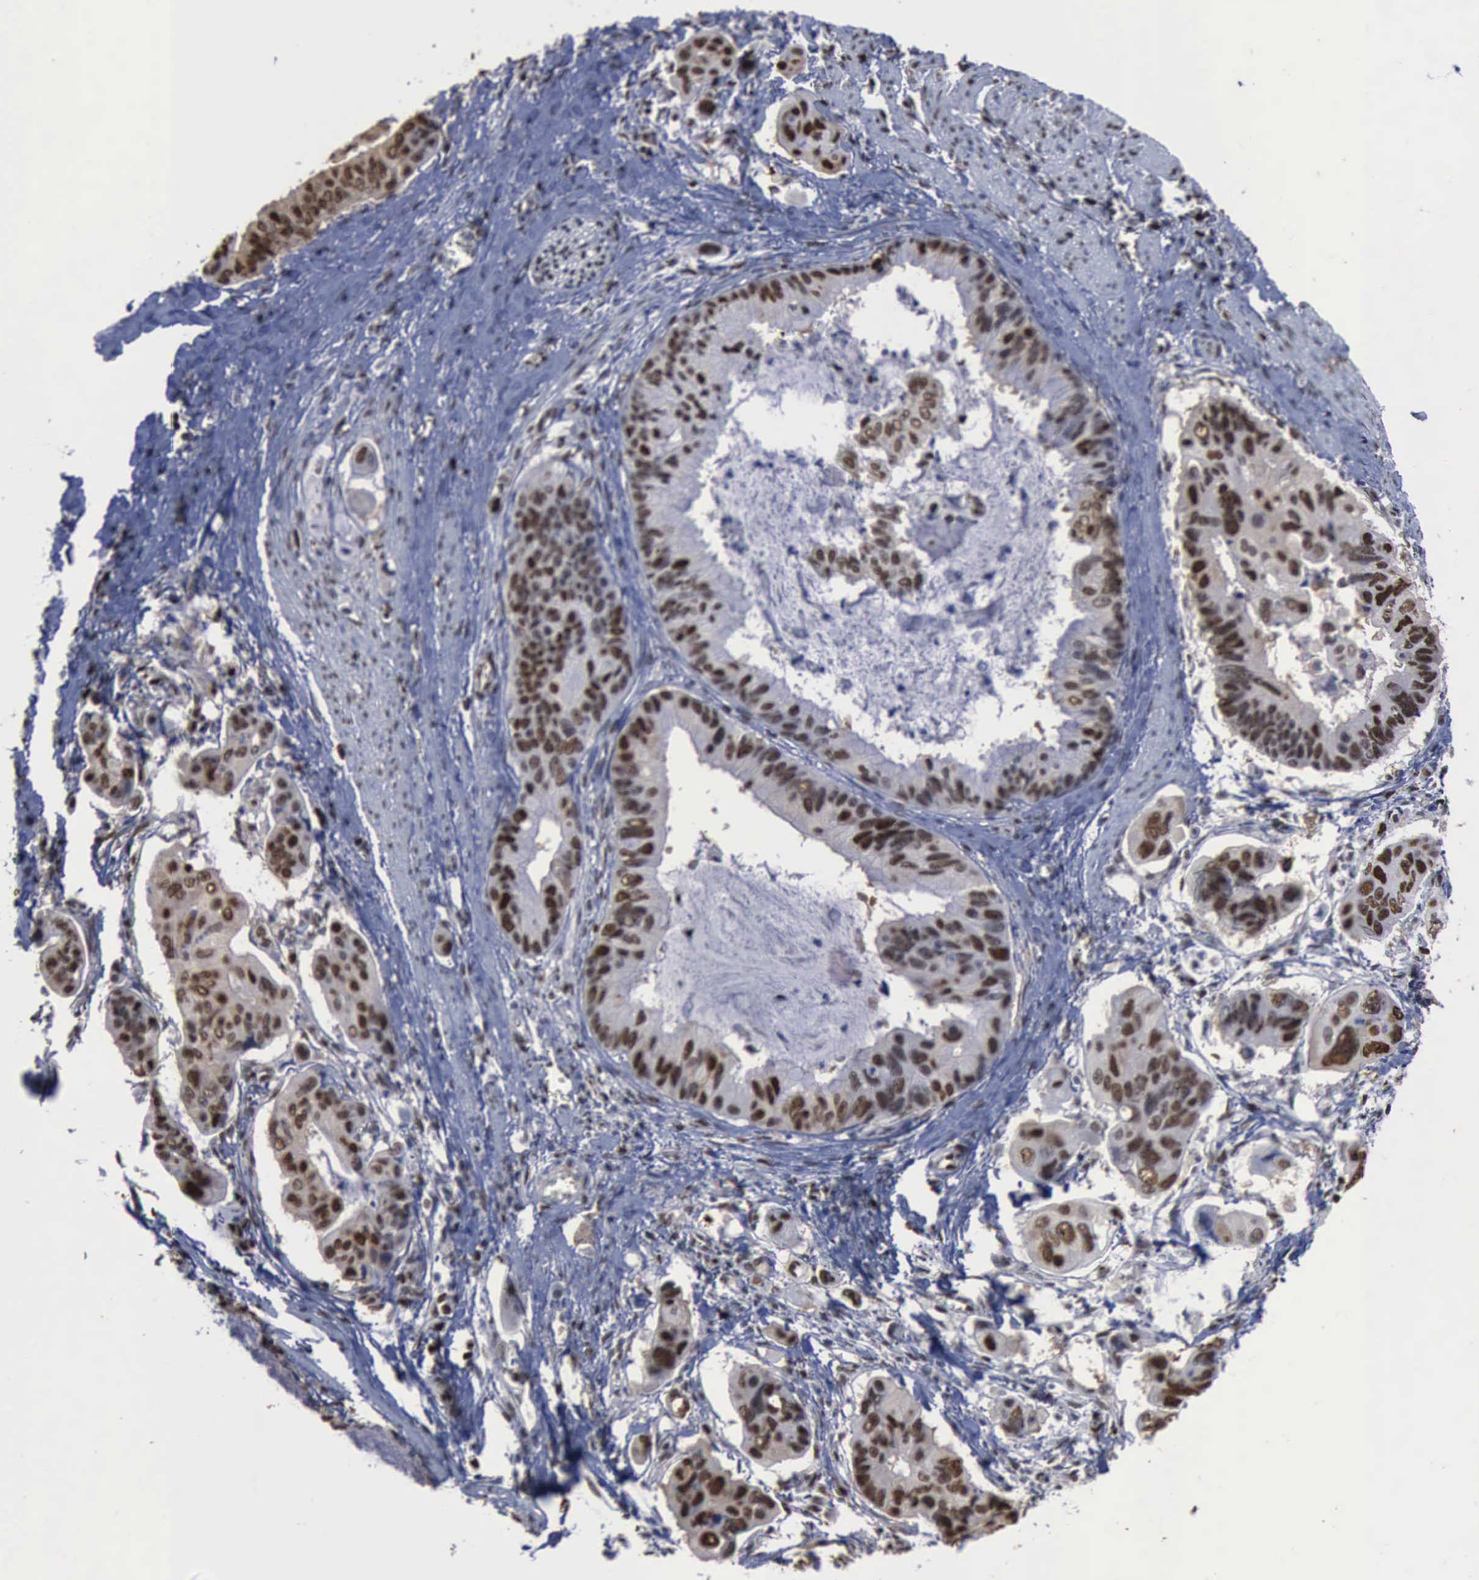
{"staining": {"intensity": "moderate", "quantity": ">75%", "location": "nuclear"}, "tissue": "stomach cancer", "cell_type": "Tumor cells", "image_type": "cancer", "snomed": [{"axis": "morphology", "description": "Adenocarcinoma, NOS"}, {"axis": "topography", "description": "Stomach, upper"}], "caption": "Immunohistochemical staining of stomach cancer (adenocarcinoma) demonstrates medium levels of moderate nuclear expression in approximately >75% of tumor cells. The protein is stained brown, and the nuclei are stained in blue (DAB (3,3'-diaminobenzidine) IHC with brightfield microscopy, high magnification).", "gene": "PCNA", "patient": {"sex": "male", "age": 80}}